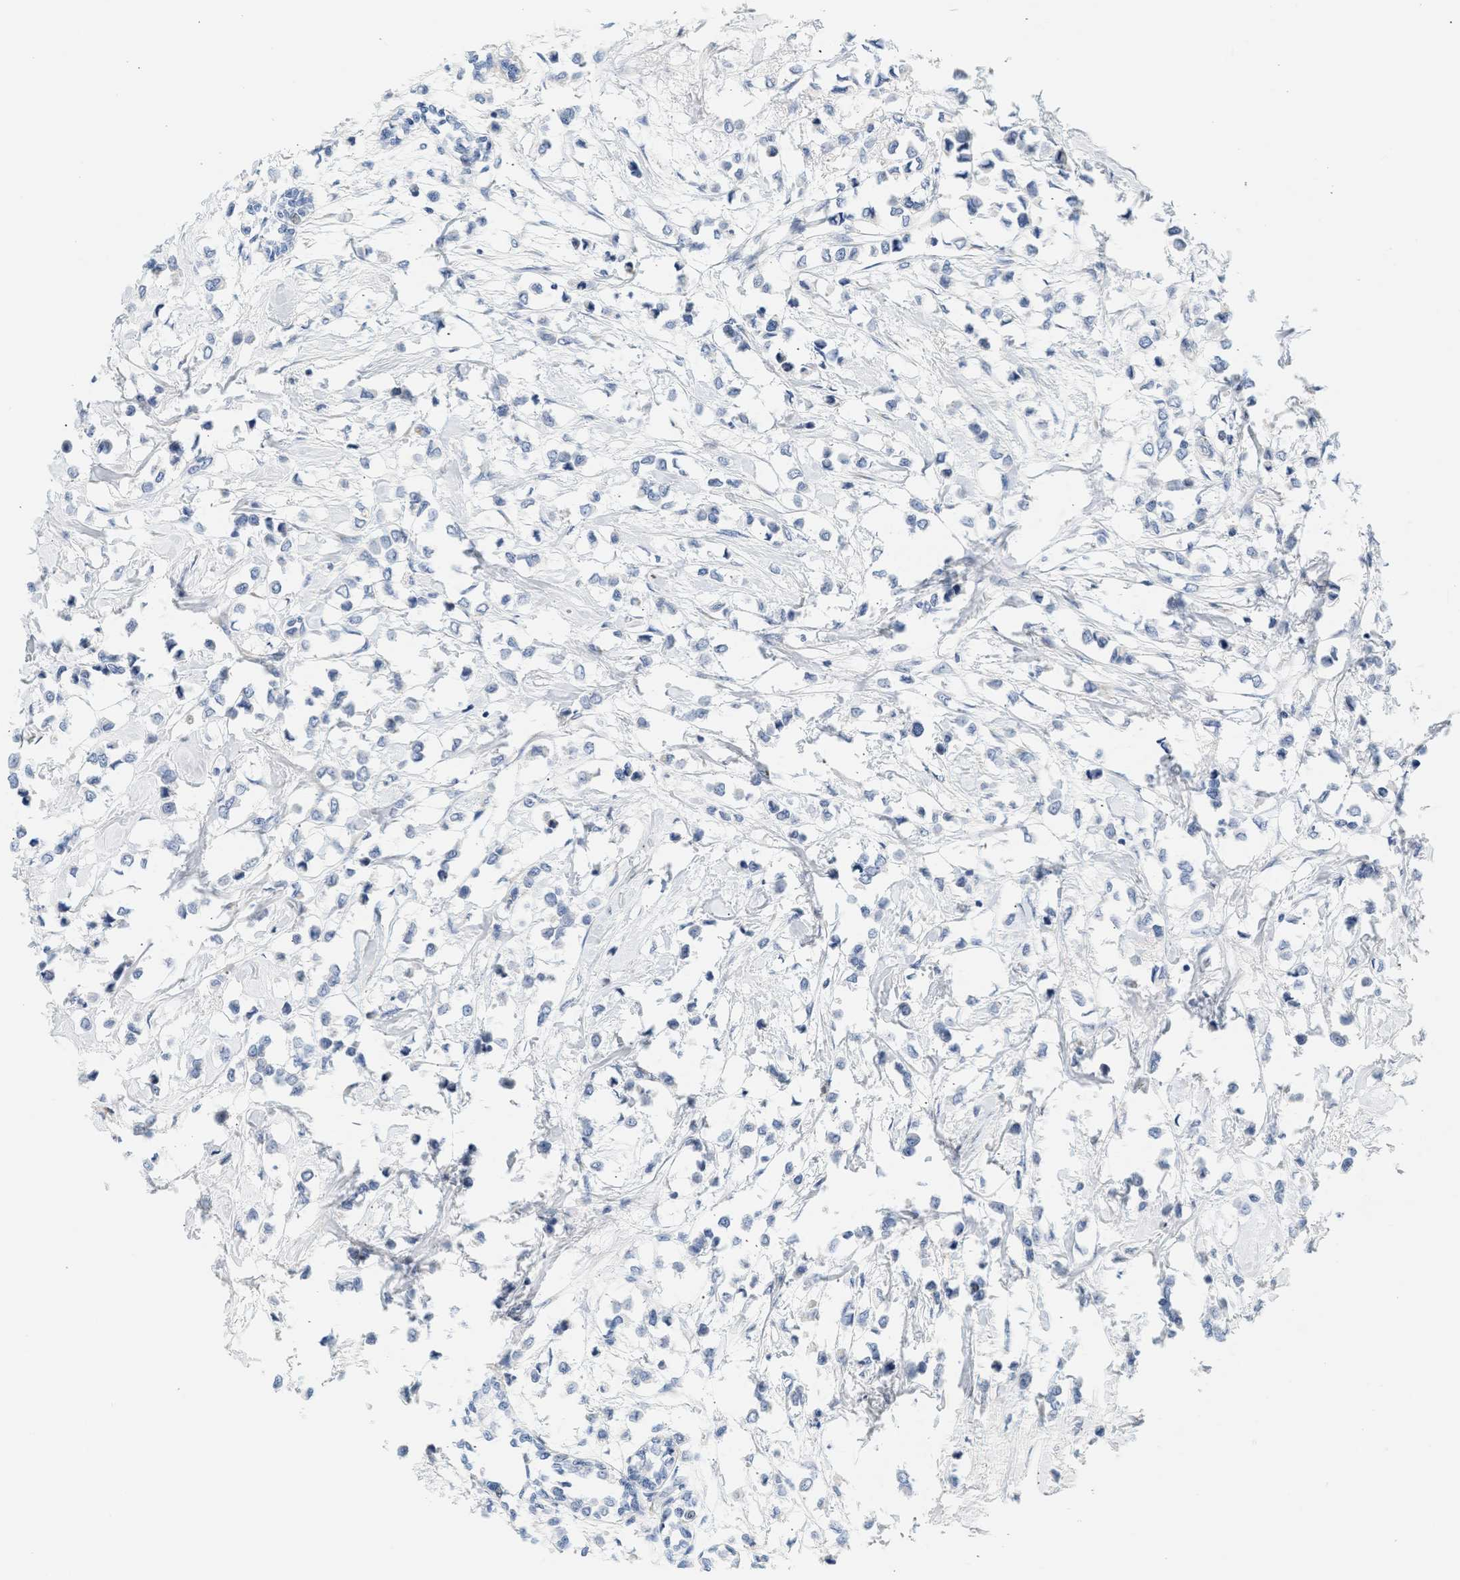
{"staining": {"intensity": "negative", "quantity": "none", "location": "none"}, "tissue": "breast cancer", "cell_type": "Tumor cells", "image_type": "cancer", "snomed": [{"axis": "morphology", "description": "Lobular carcinoma"}, {"axis": "topography", "description": "Breast"}], "caption": "Tumor cells are negative for protein expression in human breast lobular carcinoma.", "gene": "SLC30A7", "patient": {"sex": "female", "age": 51}}